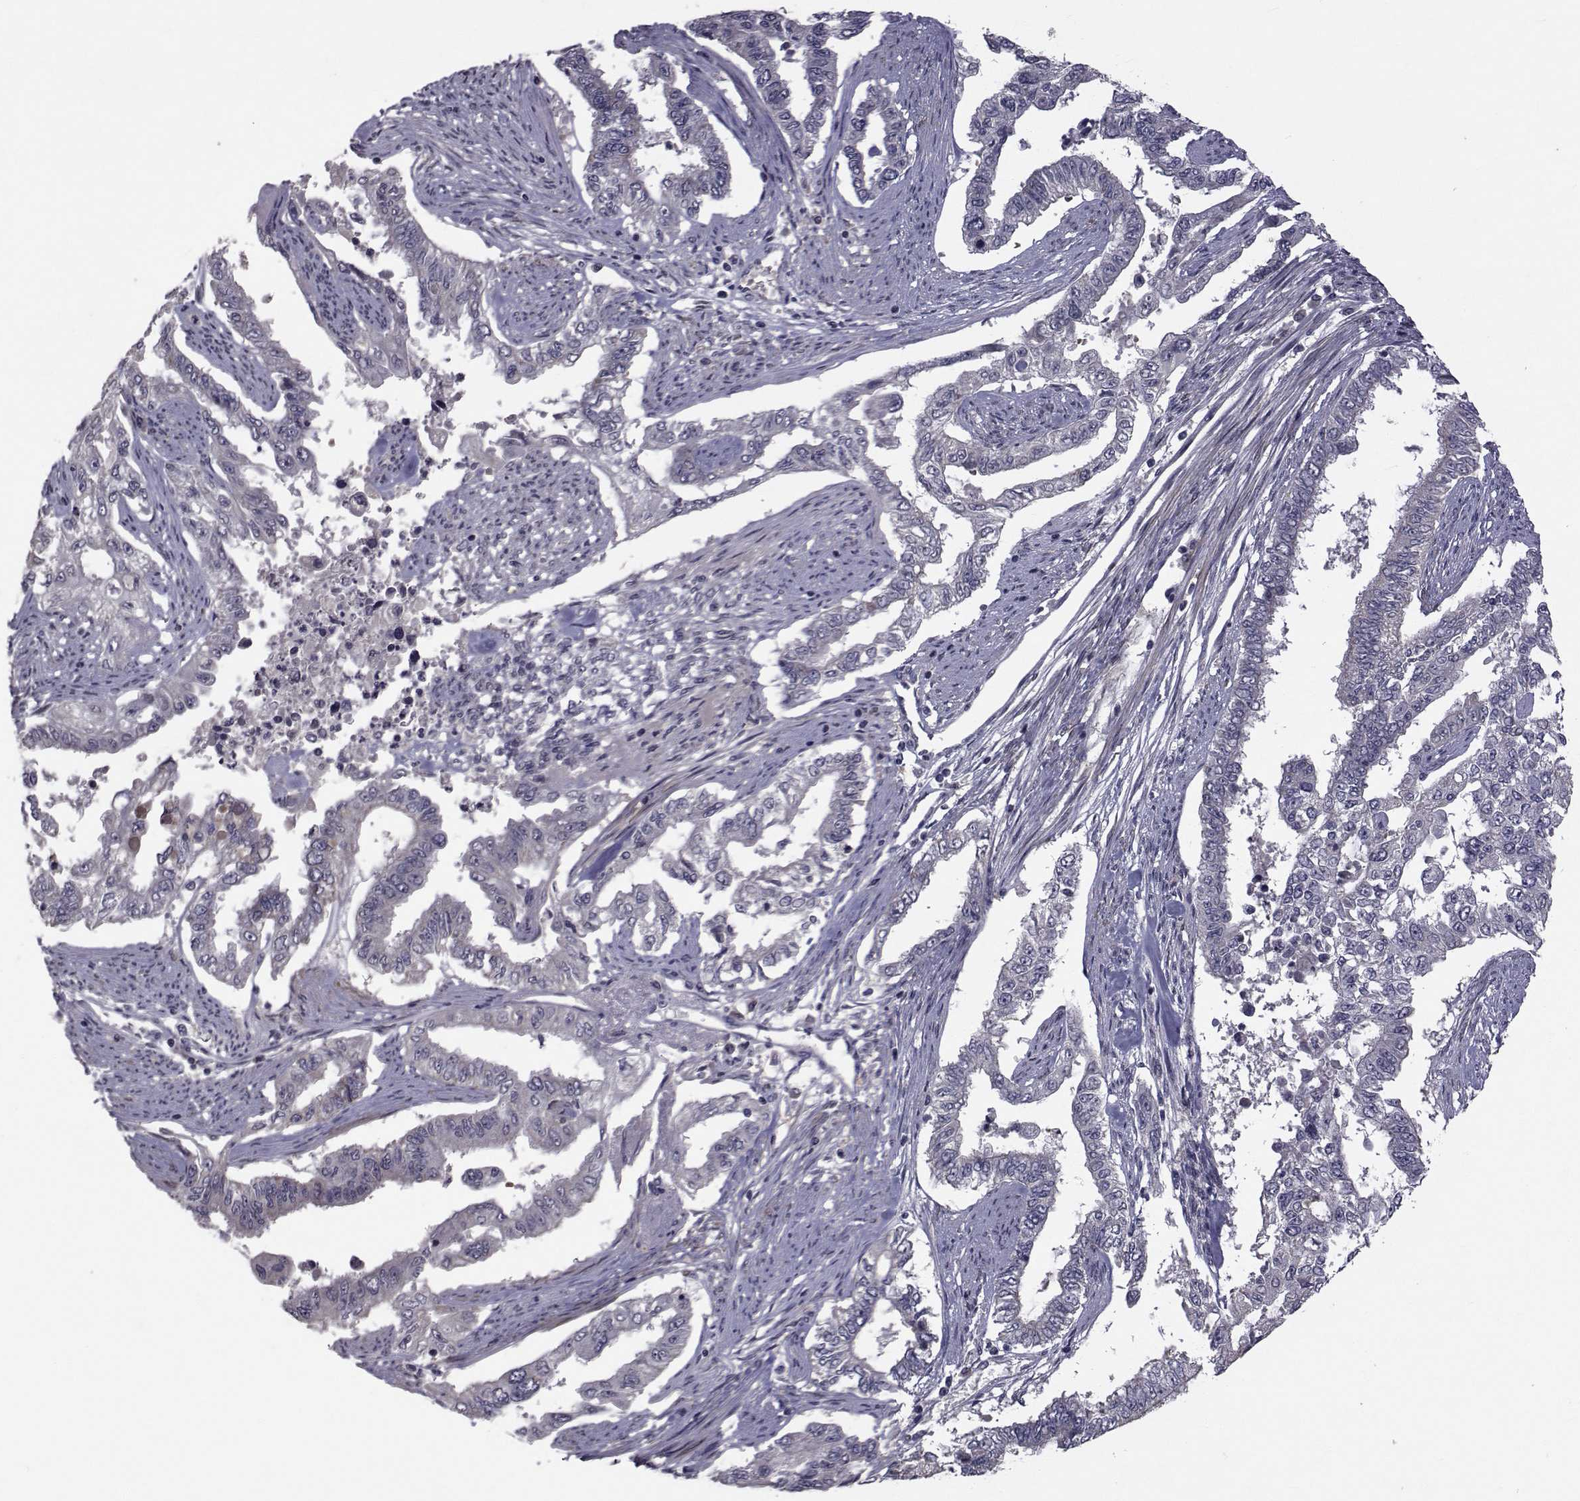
{"staining": {"intensity": "negative", "quantity": "none", "location": "none"}, "tissue": "endometrial cancer", "cell_type": "Tumor cells", "image_type": "cancer", "snomed": [{"axis": "morphology", "description": "Adenocarcinoma, NOS"}, {"axis": "topography", "description": "Uterus"}], "caption": "This is an immunohistochemistry (IHC) photomicrograph of human adenocarcinoma (endometrial). There is no staining in tumor cells.", "gene": "FDXR", "patient": {"sex": "female", "age": 59}}